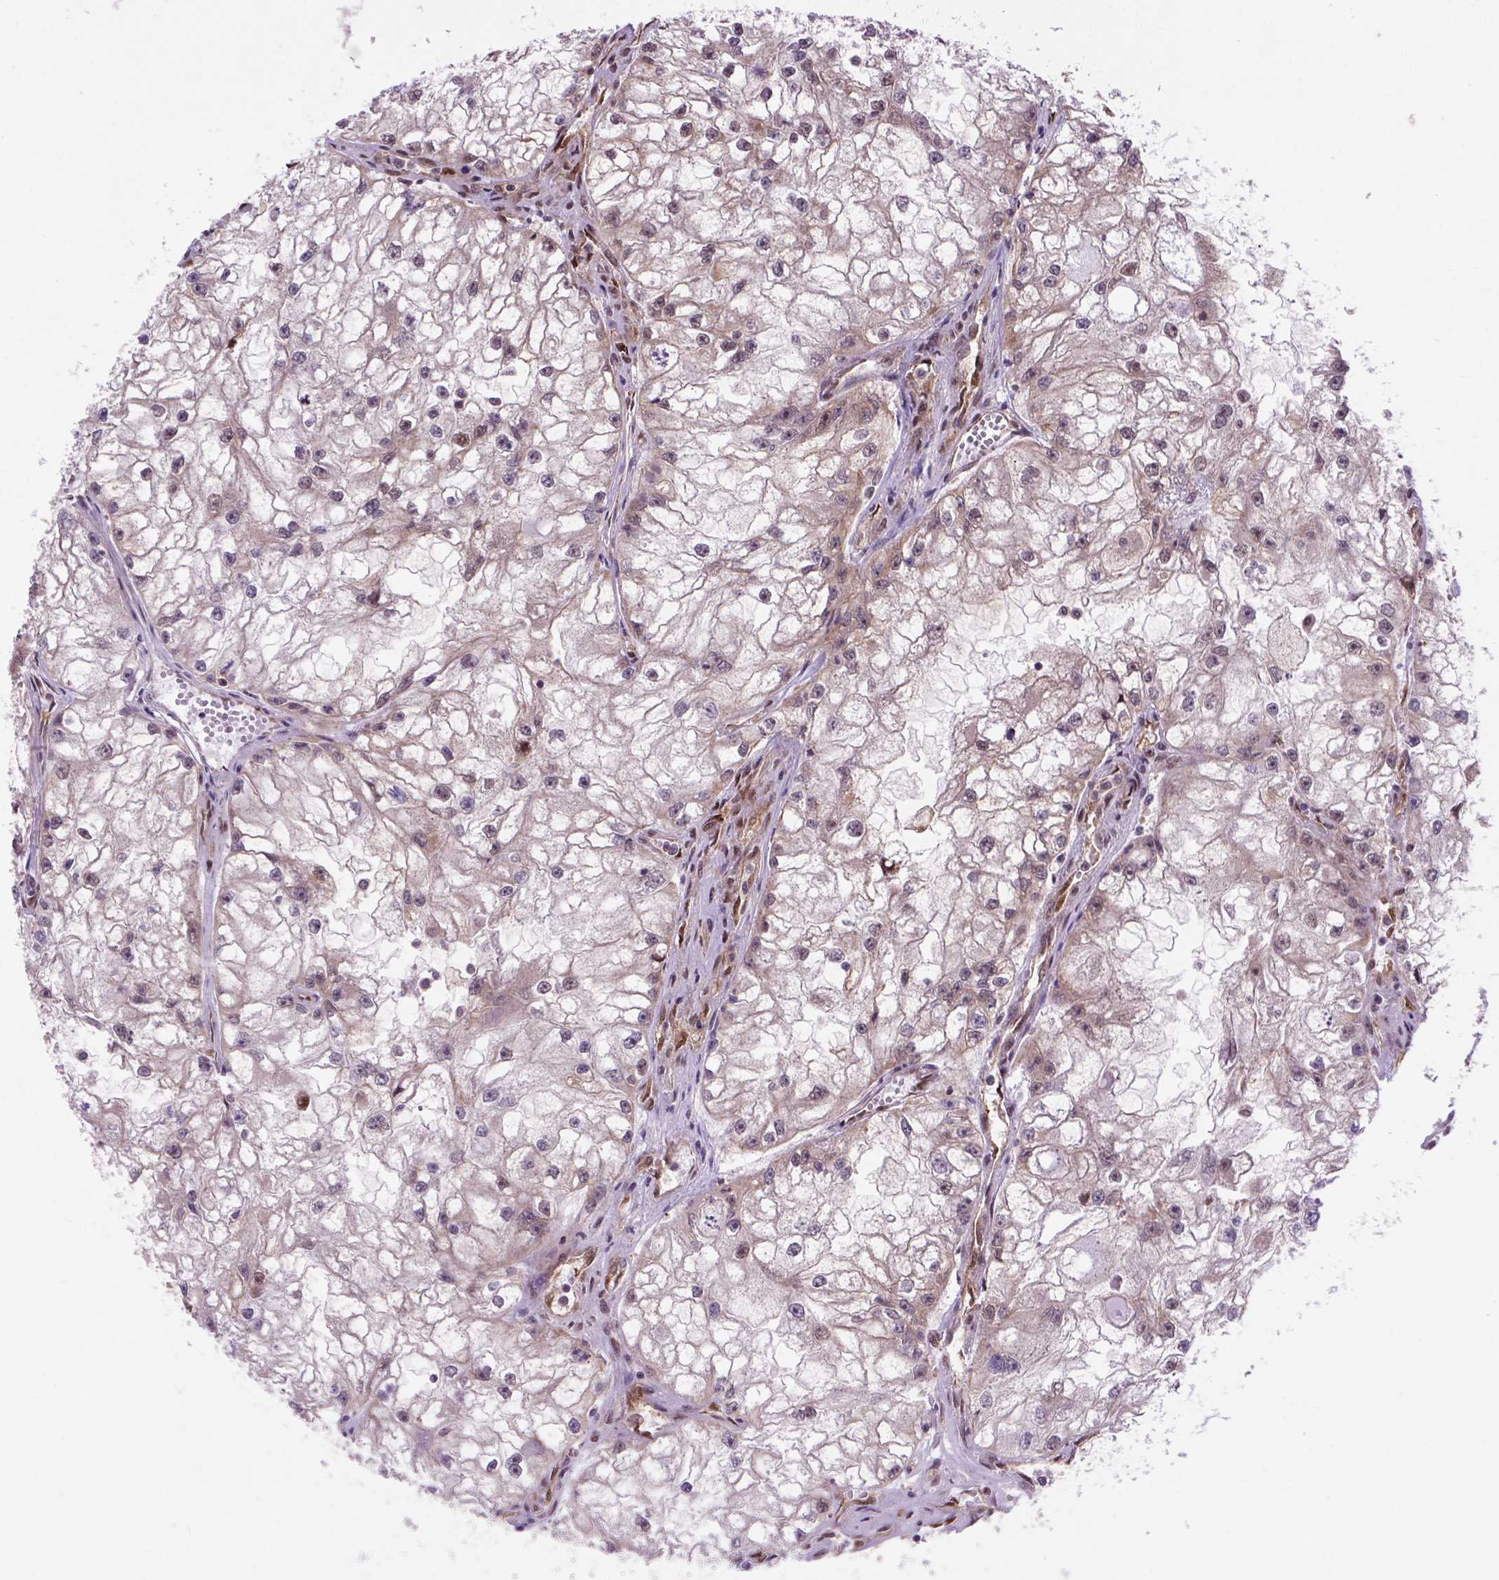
{"staining": {"intensity": "strong", "quantity": "25%-75%", "location": "cytoplasmic/membranous,nuclear"}, "tissue": "renal cancer", "cell_type": "Tumor cells", "image_type": "cancer", "snomed": [{"axis": "morphology", "description": "Adenocarcinoma, NOS"}, {"axis": "topography", "description": "Kidney"}], "caption": "A histopathology image of human renal cancer (adenocarcinoma) stained for a protein shows strong cytoplasmic/membranous and nuclear brown staining in tumor cells.", "gene": "PSMC2", "patient": {"sex": "male", "age": 59}}